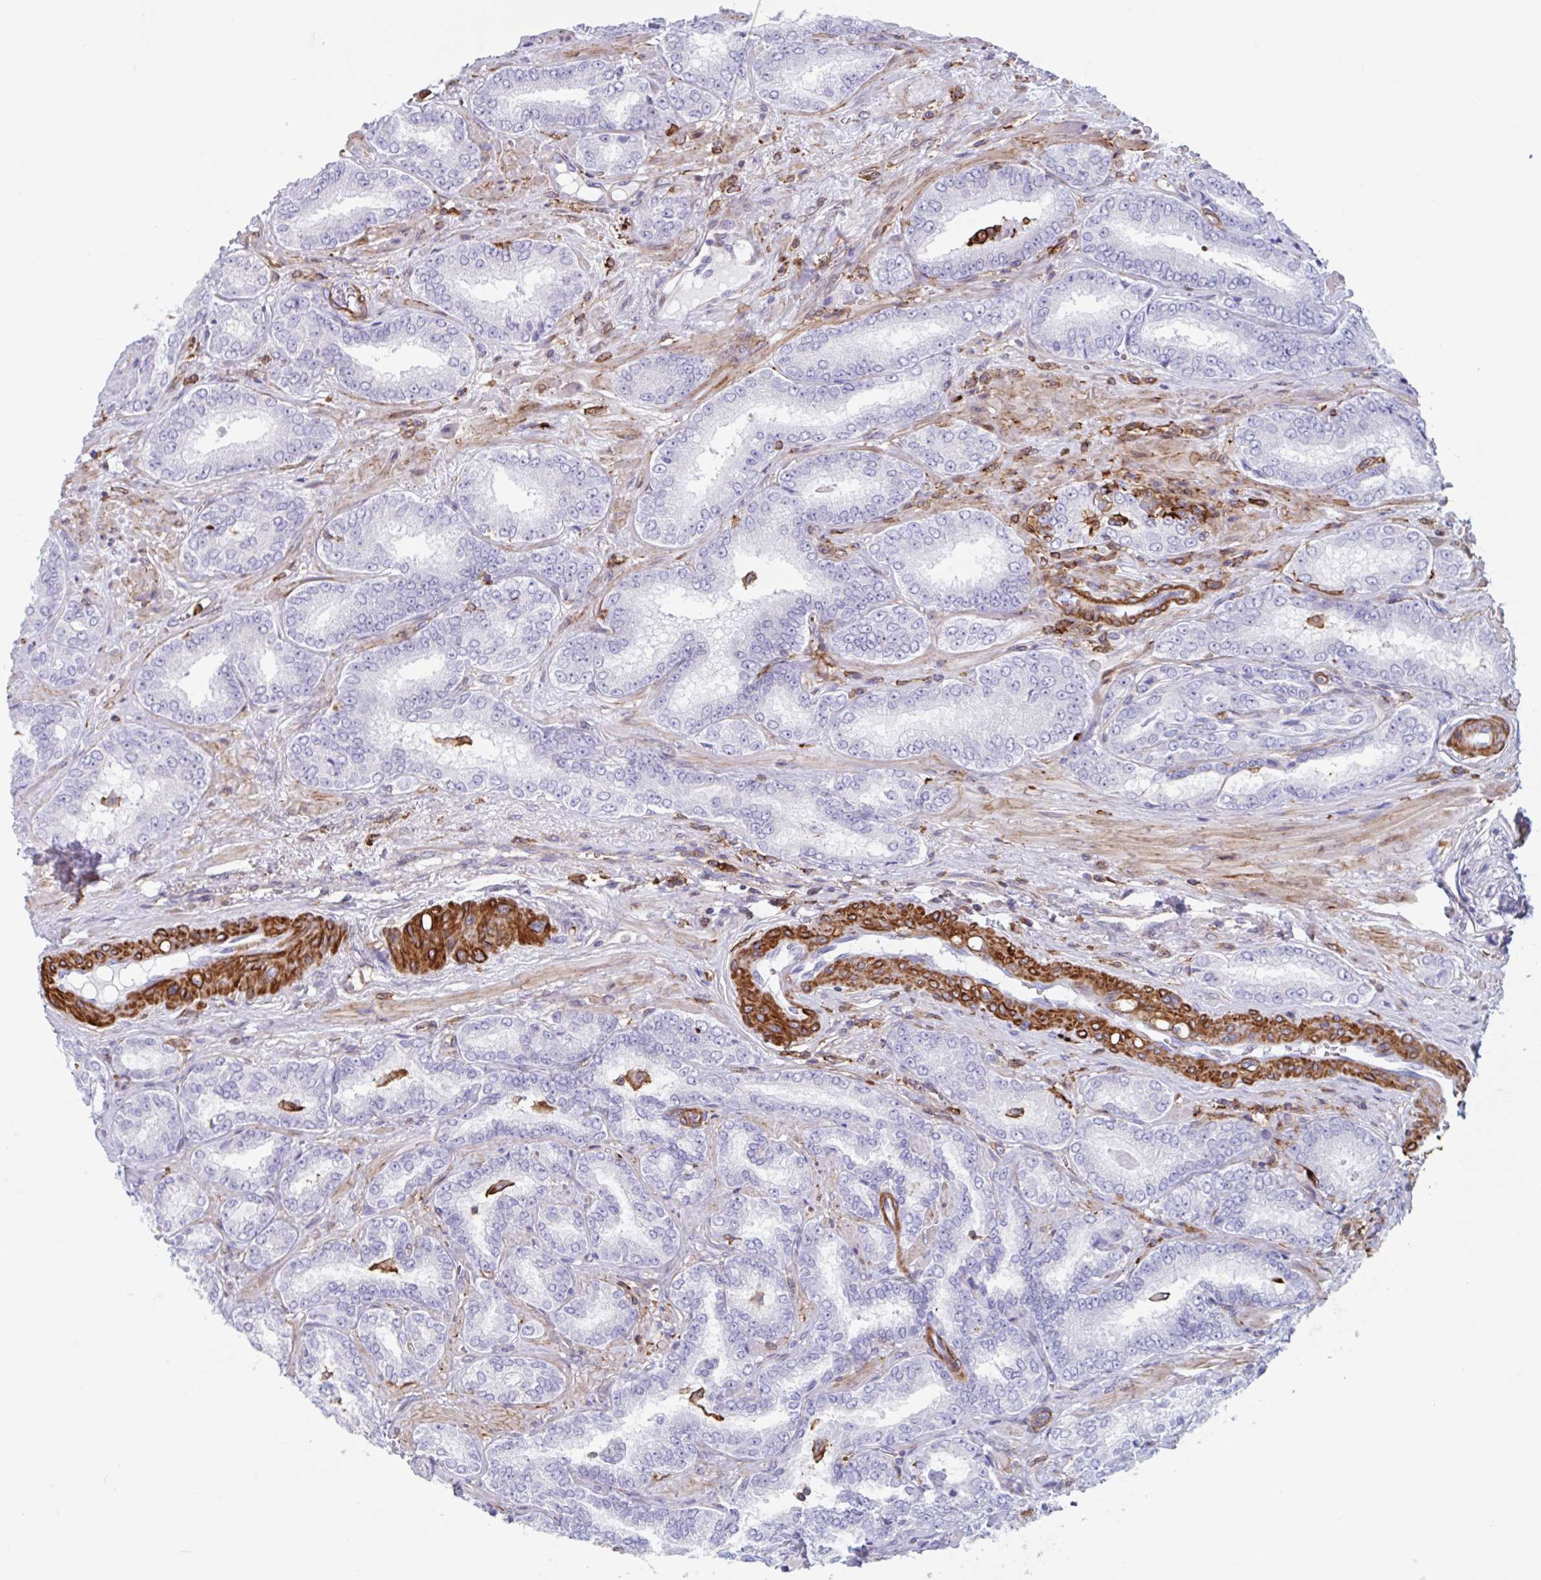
{"staining": {"intensity": "negative", "quantity": "none", "location": "none"}, "tissue": "prostate cancer", "cell_type": "Tumor cells", "image_type": "cancer", "snomed": [{"axis": "morphology", "description": "Adenocarcinoma, High grade"}, {"axis": "topography", "description": "Prostate"}], "caption": "Tumor cells are negative for protein expression in human prostate cancer.", "gene": "EFHD1", "patient": {"sex": "male", "age": 72}}